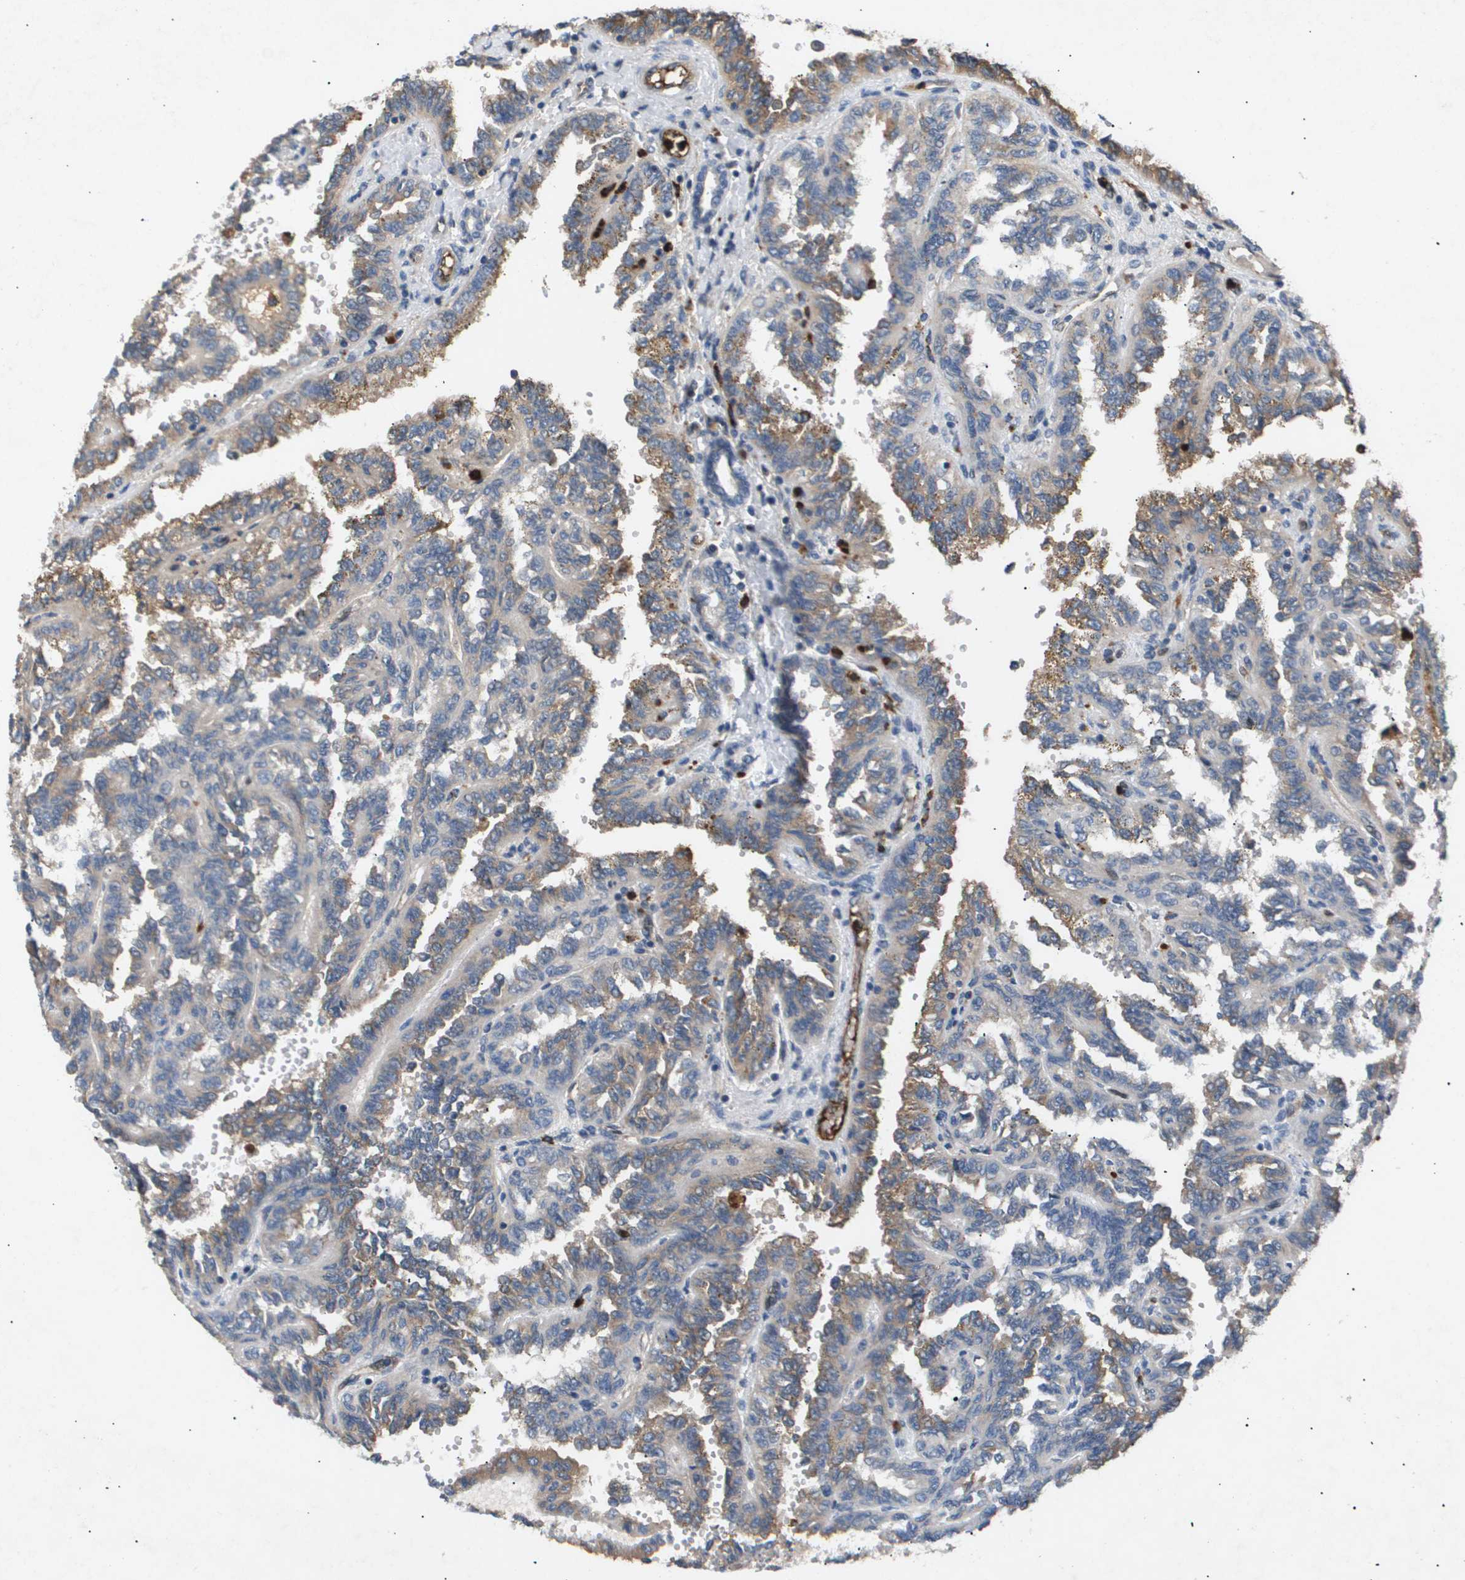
{"staining": {"intensity": "weak", "quantity": "<25%", "location": "cytoplasmic/membranous"}, "tissue": "renal cancer", "cell_type": "Tumor cells", "image_type": "cancer", "snomed": [{"axis": "morphology", "description": "Inflammation, NOS"}, {"axis": "morphology", "description": "Adenocarcinoma, NOS"}, {"axis": "topography", "description": "Kidney"}], "caption": "This image is of renal adenocarcinoma stained with immunohistochemistry to label a protein in brown with the nuclei are counter-stained blue. There is no expression in tumor cells.", "gene": "ERG", "patient": {"sex": "male", "age": 68}}